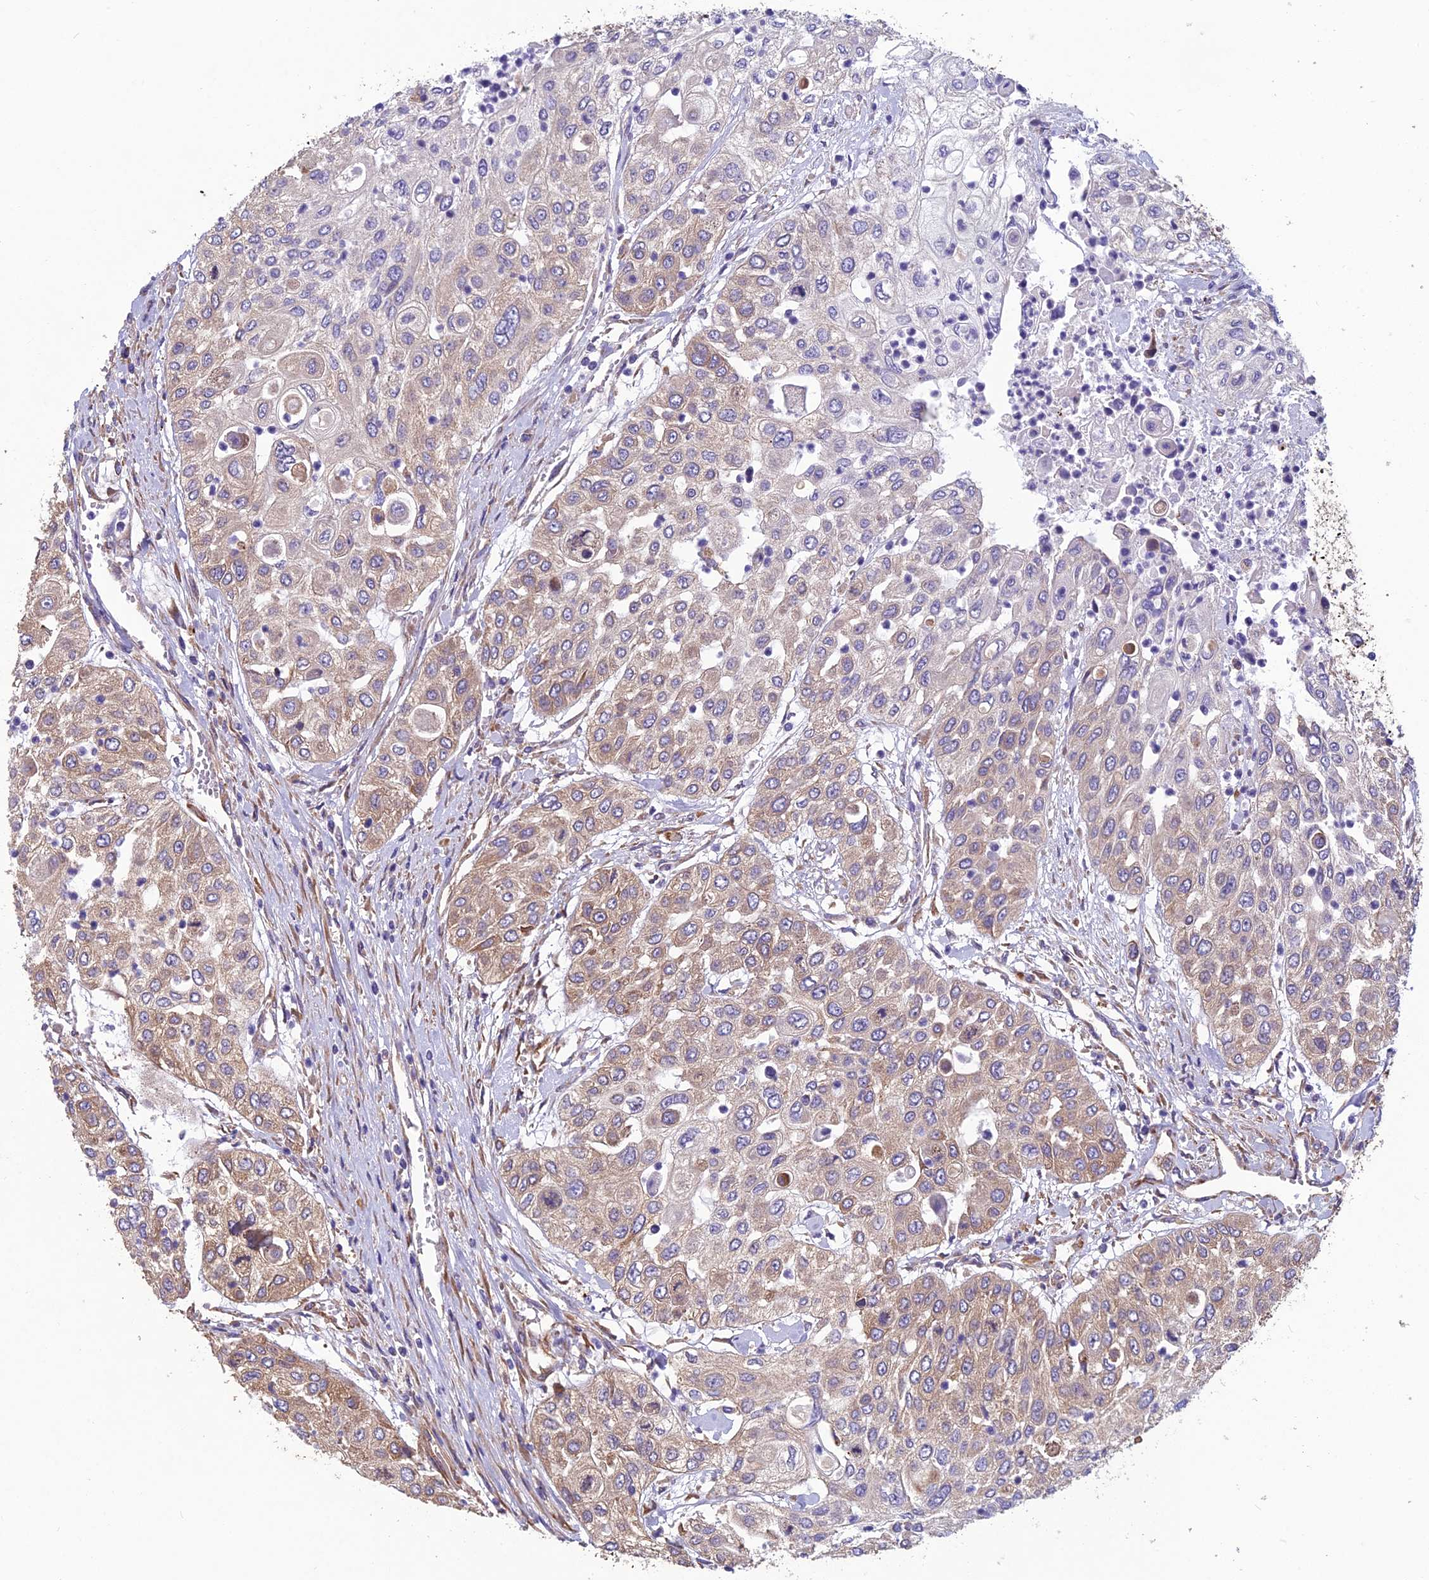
{"staining": {"intensity": "weak", "quantity": "25%-75%", "location": "cytoplasmic/membranous"}, "tissue": "urothelial cancer", "cell_type": "Tumor cells", "image_type": "cancer", "snomed": [{"axis": "morphology", "description": "Urothelial carcinoma, High grade"}, {"axis": "topography", "description": "Urinary bladder"}], "caption": "Protein analysis of high-grade urothelial carcinoma tissue reveals weak cytoplasmic/membranous positivity in about 25%-75% of tumor cells.", "gene": "SPDL1", "patient": {"sex": "female", "age": 79}}